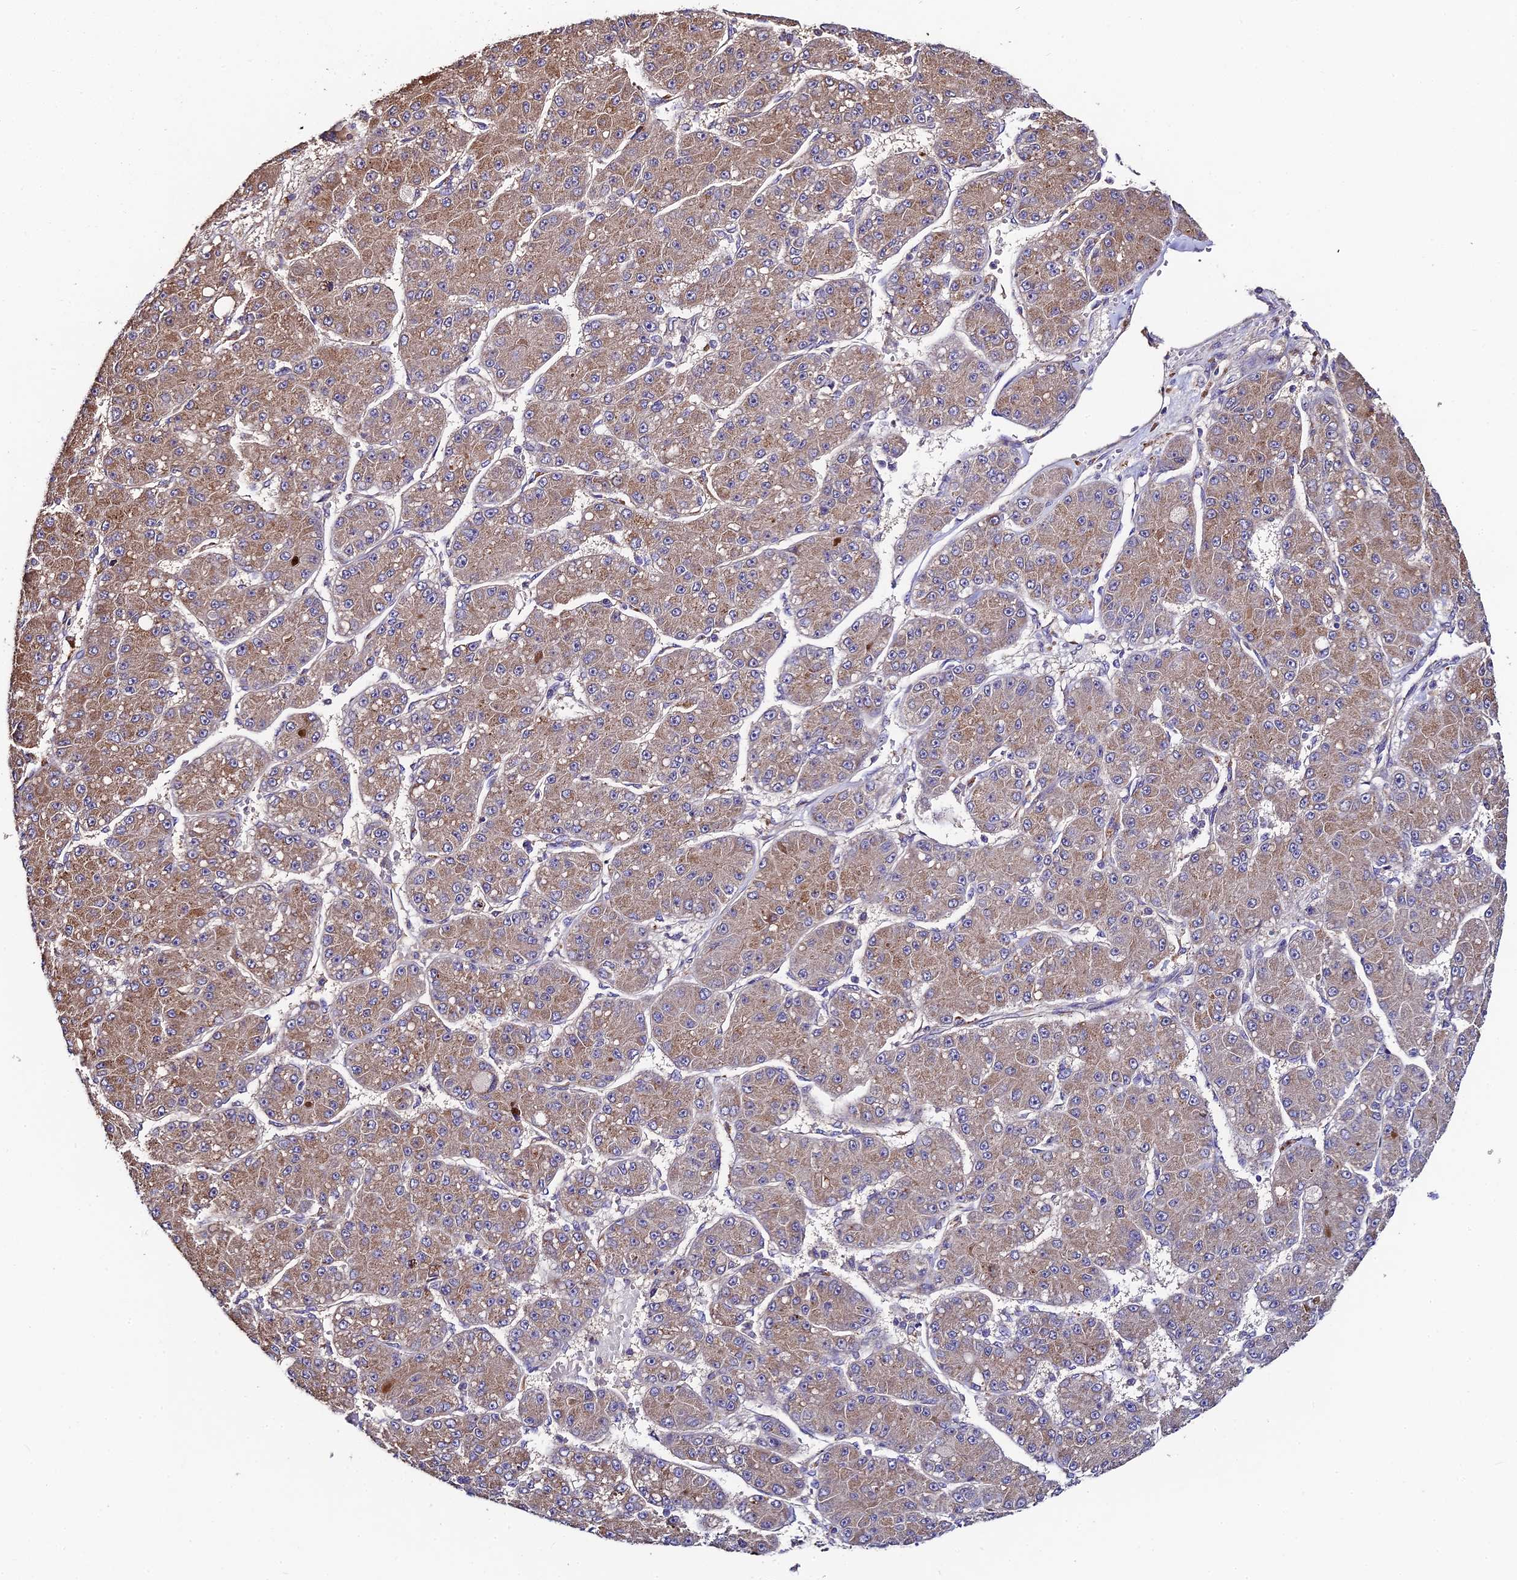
{"staining": {"intensity": "moderate", "quantity": "25%-75%", "location": "cytoplasmic/membranous"}, "tissue": "liver cancer", "cell_type": "Tumor cells", "image_type": "cancer", "snomed": [{"axis": "morphology", "description": "Carcinoma, Hepatocellular, NOS"}, {"axis": "topography", "description": "Liver"}], "caption": "Human liver cancer (hepatocellular carcinoma) stained with a protein marker exhibits moderate staining in tumor cells.", "gene": "C3orf20", "patient": {"sex": "male", "age": 67}}